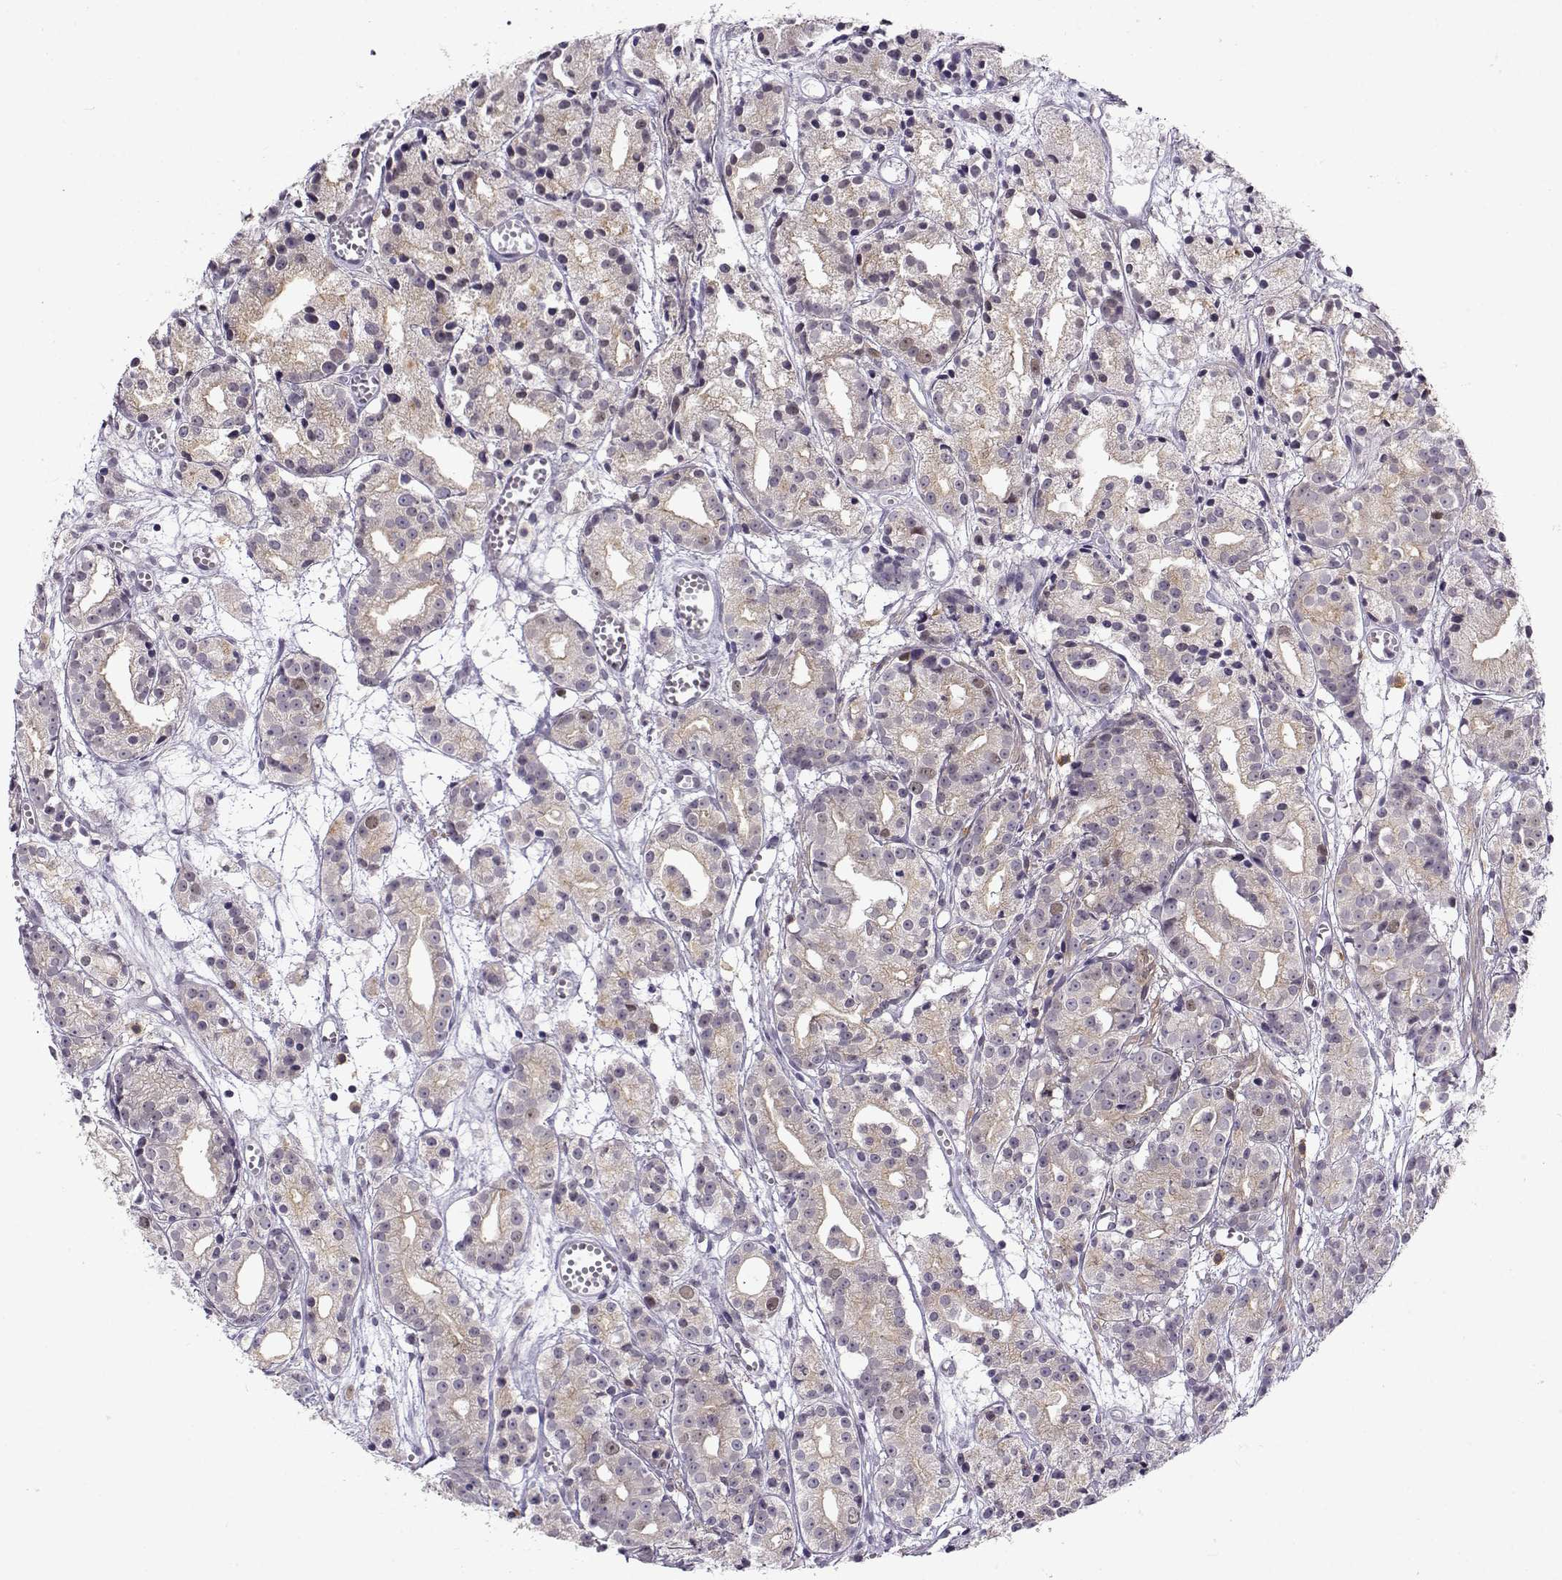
{"staining": {"intensity": "weak", "quantity": "25%-75%", "location": "cytoplasmic/membranous"}, "tissue": "prostate cancer", "cell_type": "Tumor cells", "image_type": "cancer", "snomed": [{"axis": "morphology", "description": "Adenocarcinoma, Medium grade"}, {"axis": "topography", "description": "Prostate"}], "caption": "The immunohistochemical stain labels weak cytoplasmic/membranous staining in tumor cells of prostate medium-grade adenocarcinoma tissue.", "gene": "BACH1", "patient": {"sex": "male", "age": 74}}